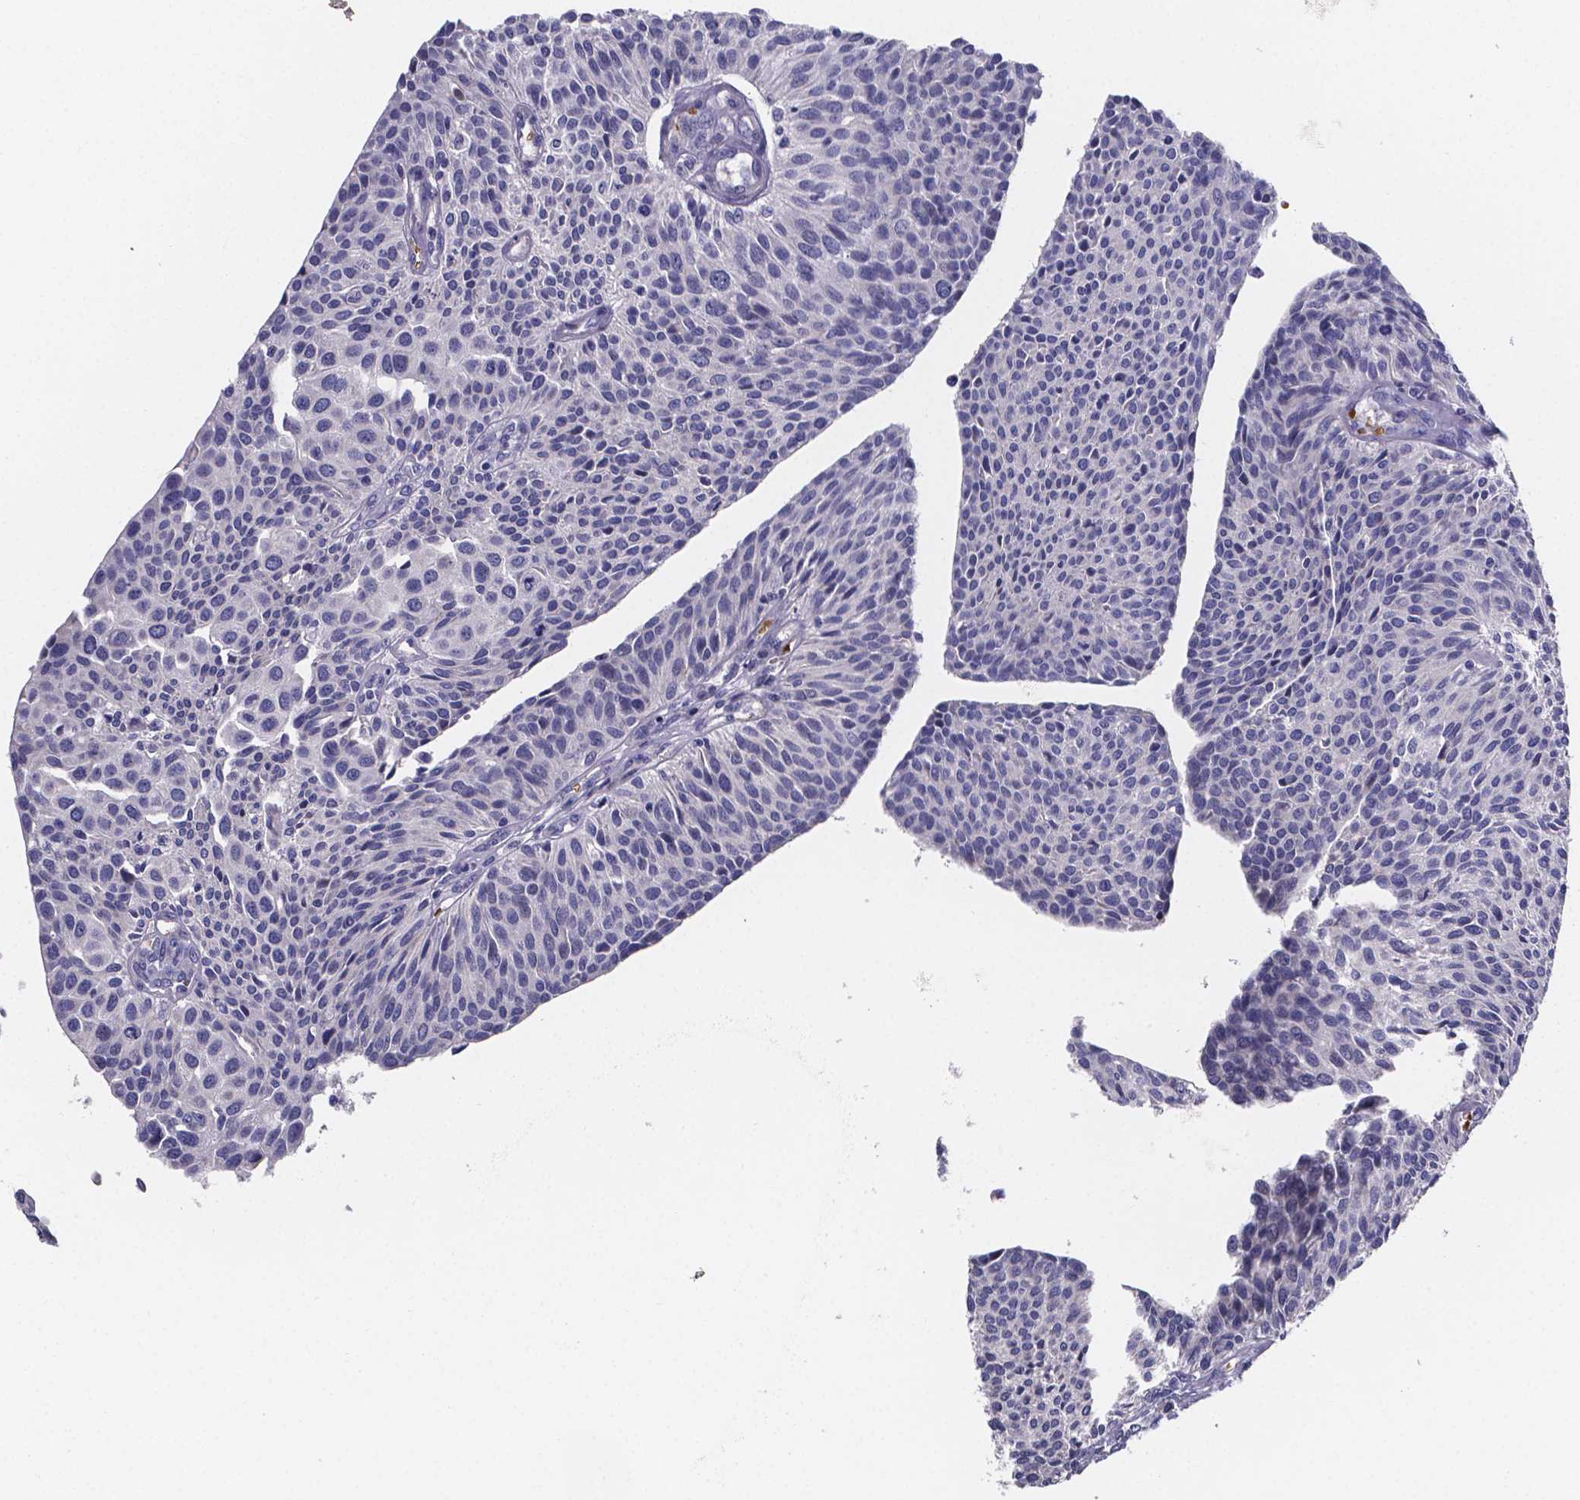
{"staining": {"intensity": "negative", "quantity": "none", "location": "none"}, "tissue": "urothelial cancer", "cell_type": "Tumor cells", "image_type": "cancer", "snomed": [{"axis": "morphology", "description": "Urothelial carcinoma, NOS"}, {"axis": "topography", "description": "Urinary bladder"}], "caption": "Immunohistochemistry (IHC) image of human urothelial cancer stained for a protein (brown), which reveals no staining in tumor cells.", "gene": "GABRA3", "patient": {"sex": "male", "age": 55}}